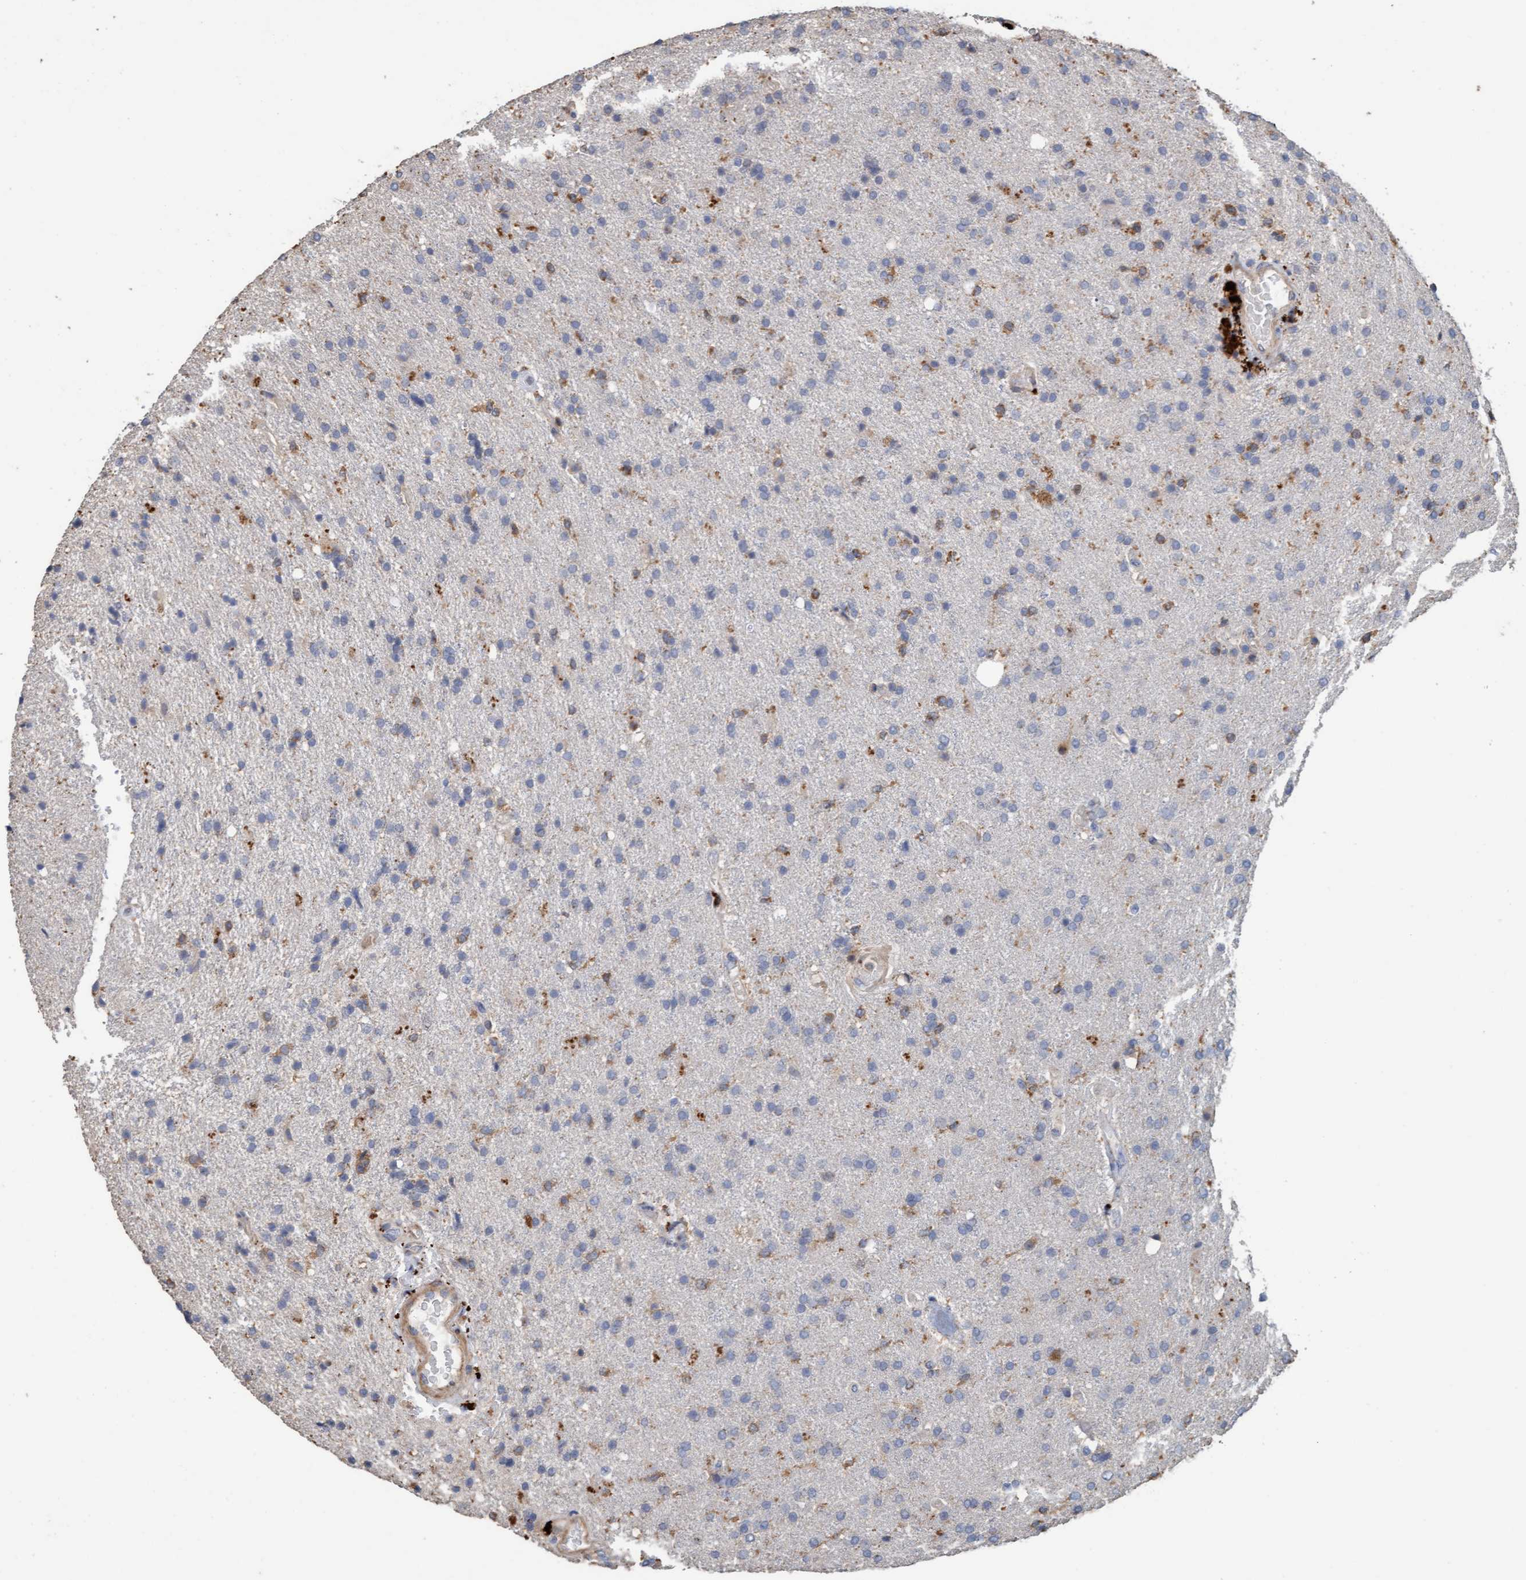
{"staining": {"intensity": "moderate", "quantity": "<25%", "location": "cytoplasmic/membranous"}, "tissue": "glioma", "cell_type": "Tumor cells", "image_type": "cancer", "snomed": [{"axis": "morphology", "description": "Glioma, malignant, High grade"}, {"axis": "topography", "description": "Brain"}], "caption": "The micrograph displays immunohistochemical staining of glioma. There is moderate cytoplasmic/membranous positivity is appreciated in approximately <25% of tumor cells.", "gene": "LONRF1", "patient": {"sex": "male", "age": 72}}